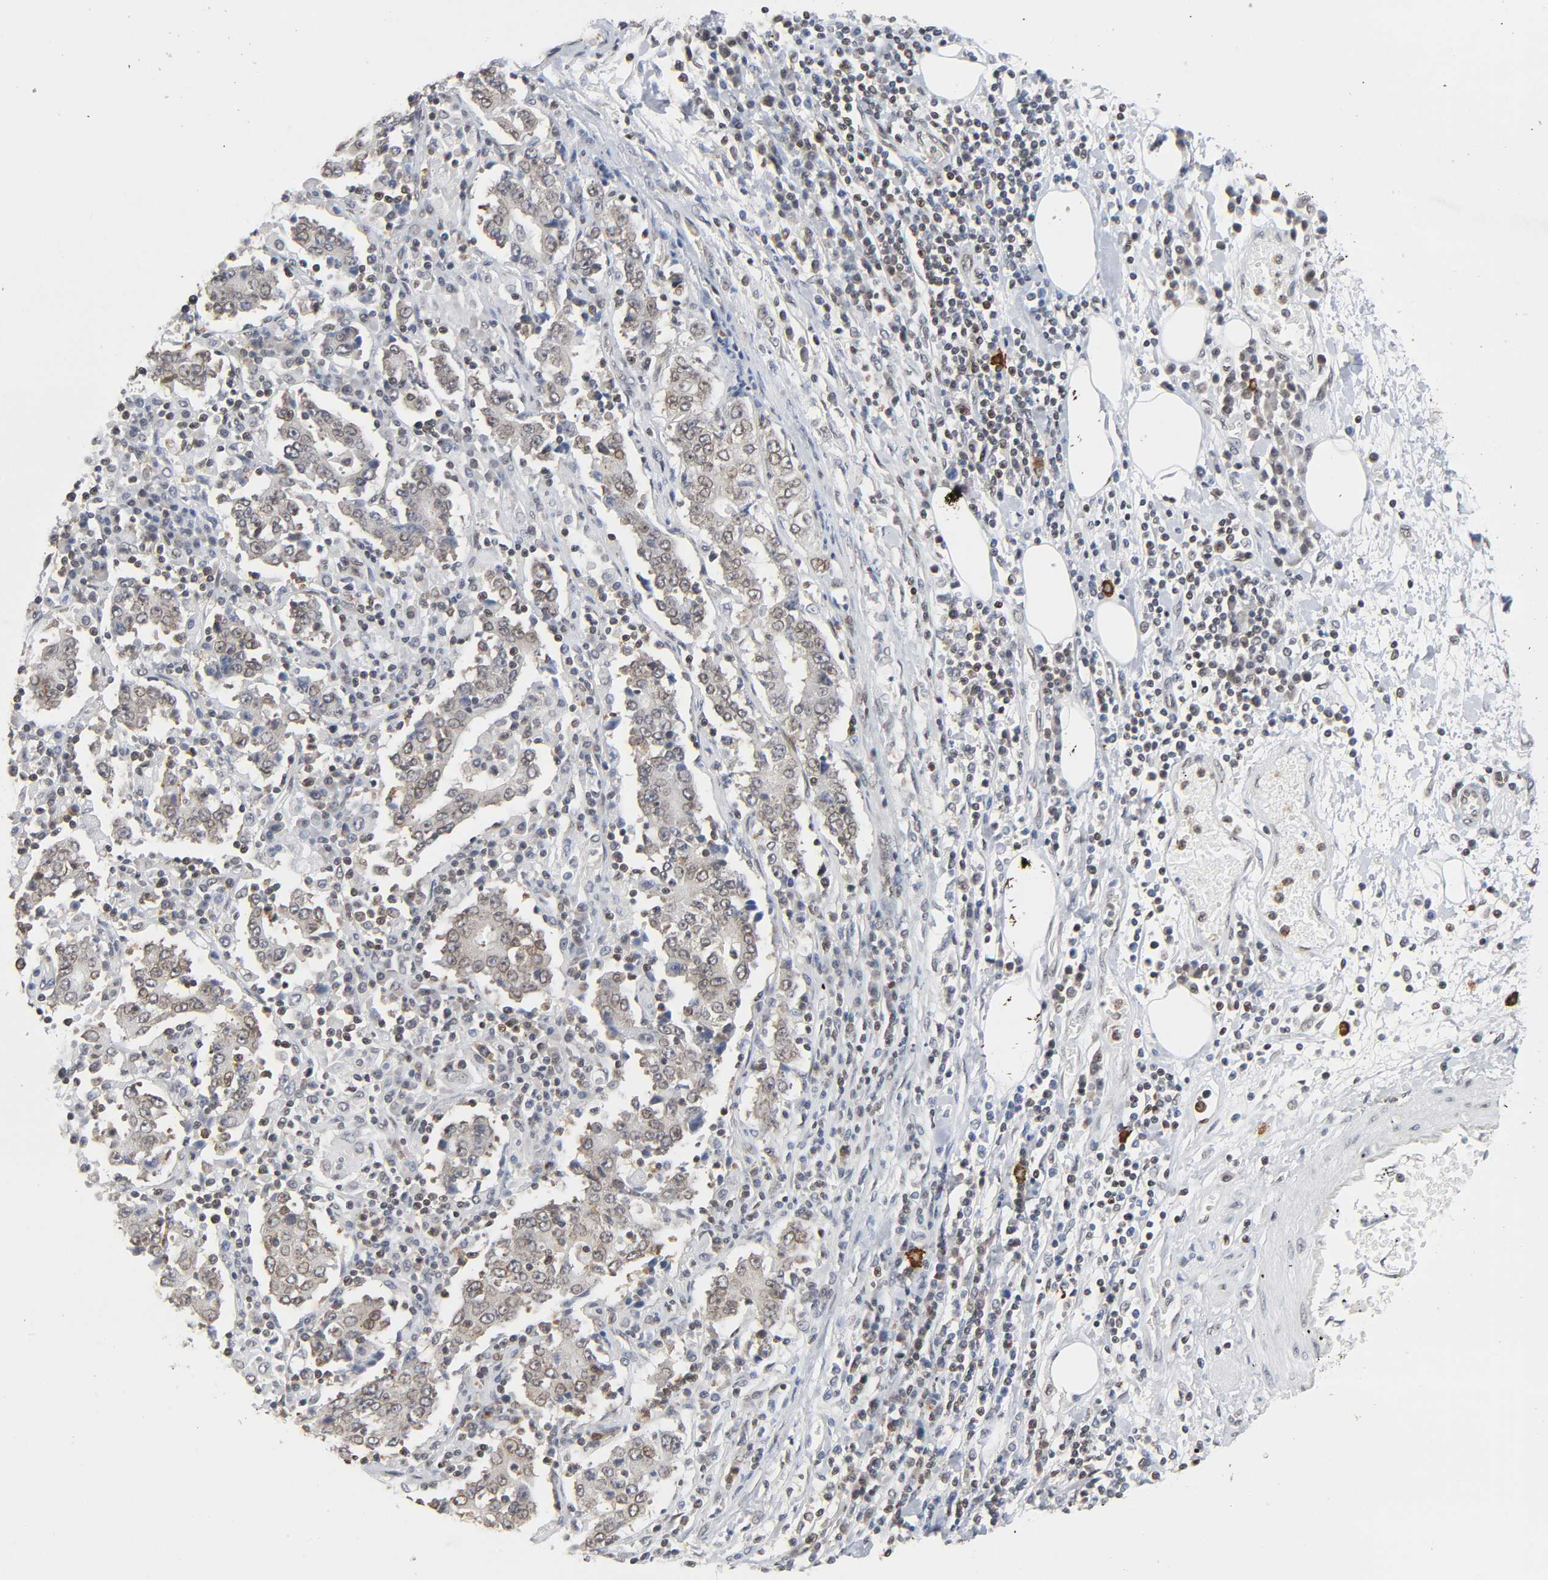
{"staining": {"intensity": "weak", "quantity": ">75%", "location": "nuclear"}, "tissue": "stomach cancer", "cell_type": "Tumor cells", "image_type": "cancer", "snomed": [{"axis": "morphology", "description": "Normal tissue, NOS"}, {"axis": "morphology", "description": "Adenocarcinoma, NOS"}, {"axis": "topography", "description": "Stomach, upper"}, {"axis": "topography", "description": "Stomach"}], "caption": "Stomach cancer (adenocarcinoma) stained with a protein marker demonstrates weak staining in tumor cells.", "gene": "SUMO1", "patient": {"sex": "male", "age": 59}}